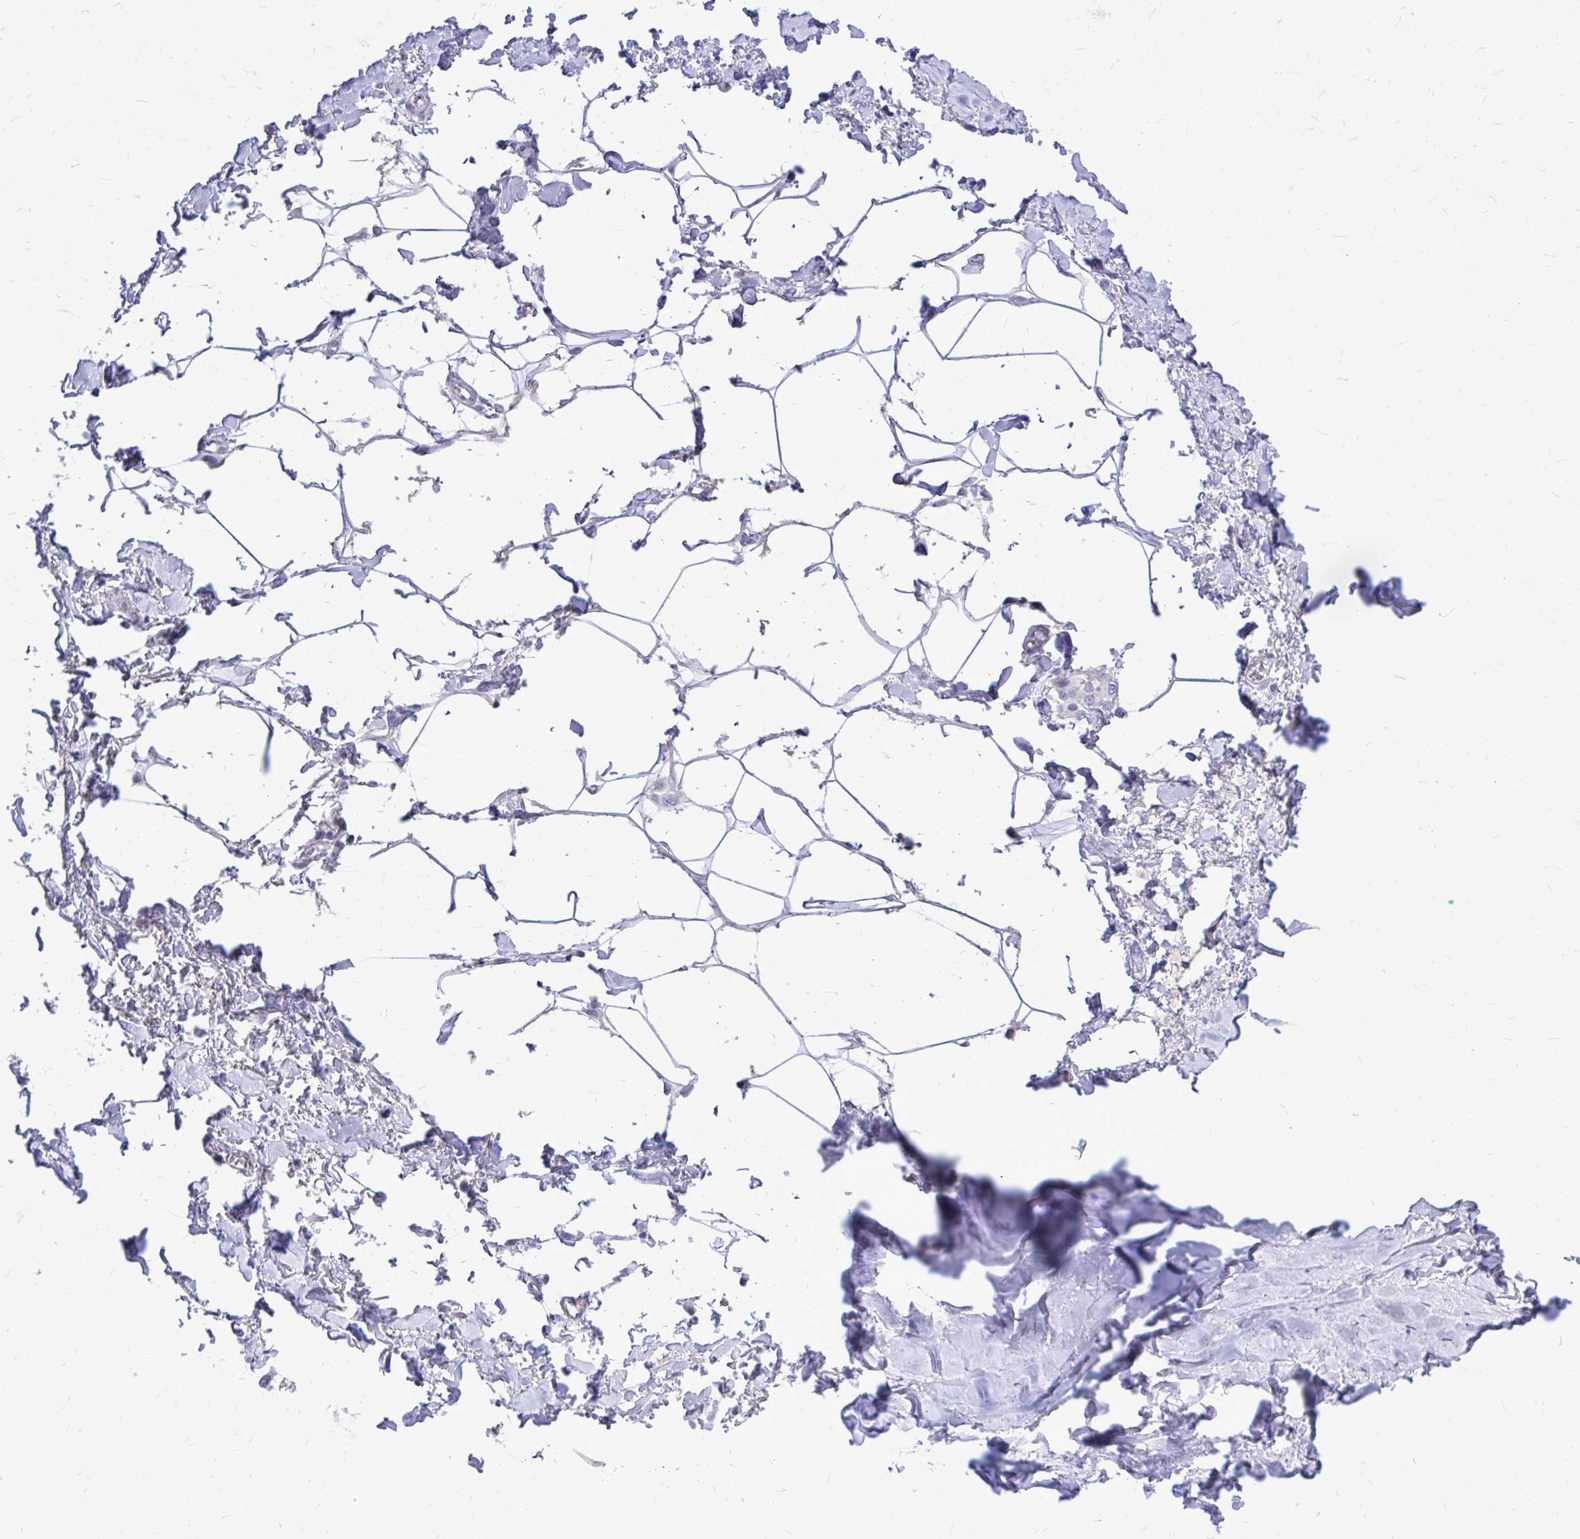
{"staining": {"intensity": "negative", "quantity": "none", "location": "none"}, "tissue": "adipose tissue", "cell_type": "Adipocytes", "image_type": "normal", "snomed": [{"axis": "morphology", "description": "Normal tissue, NOS"}, {"axis": "topography", "description": "Vagina"}, {"axis": "topography", "description": "Peripheral nerve tissue"}], "caption": "Immunohistochemistry micrograph of unremarkable adipose tissue: human adipose tissue stained with DAB (3,3'-diaminobenzidine) shows no significant protein expression in adipocytes. (DAB IHC, high magnification).", "gene": "ZBTB25", "patient": {"sex": "female", "age": 71}}